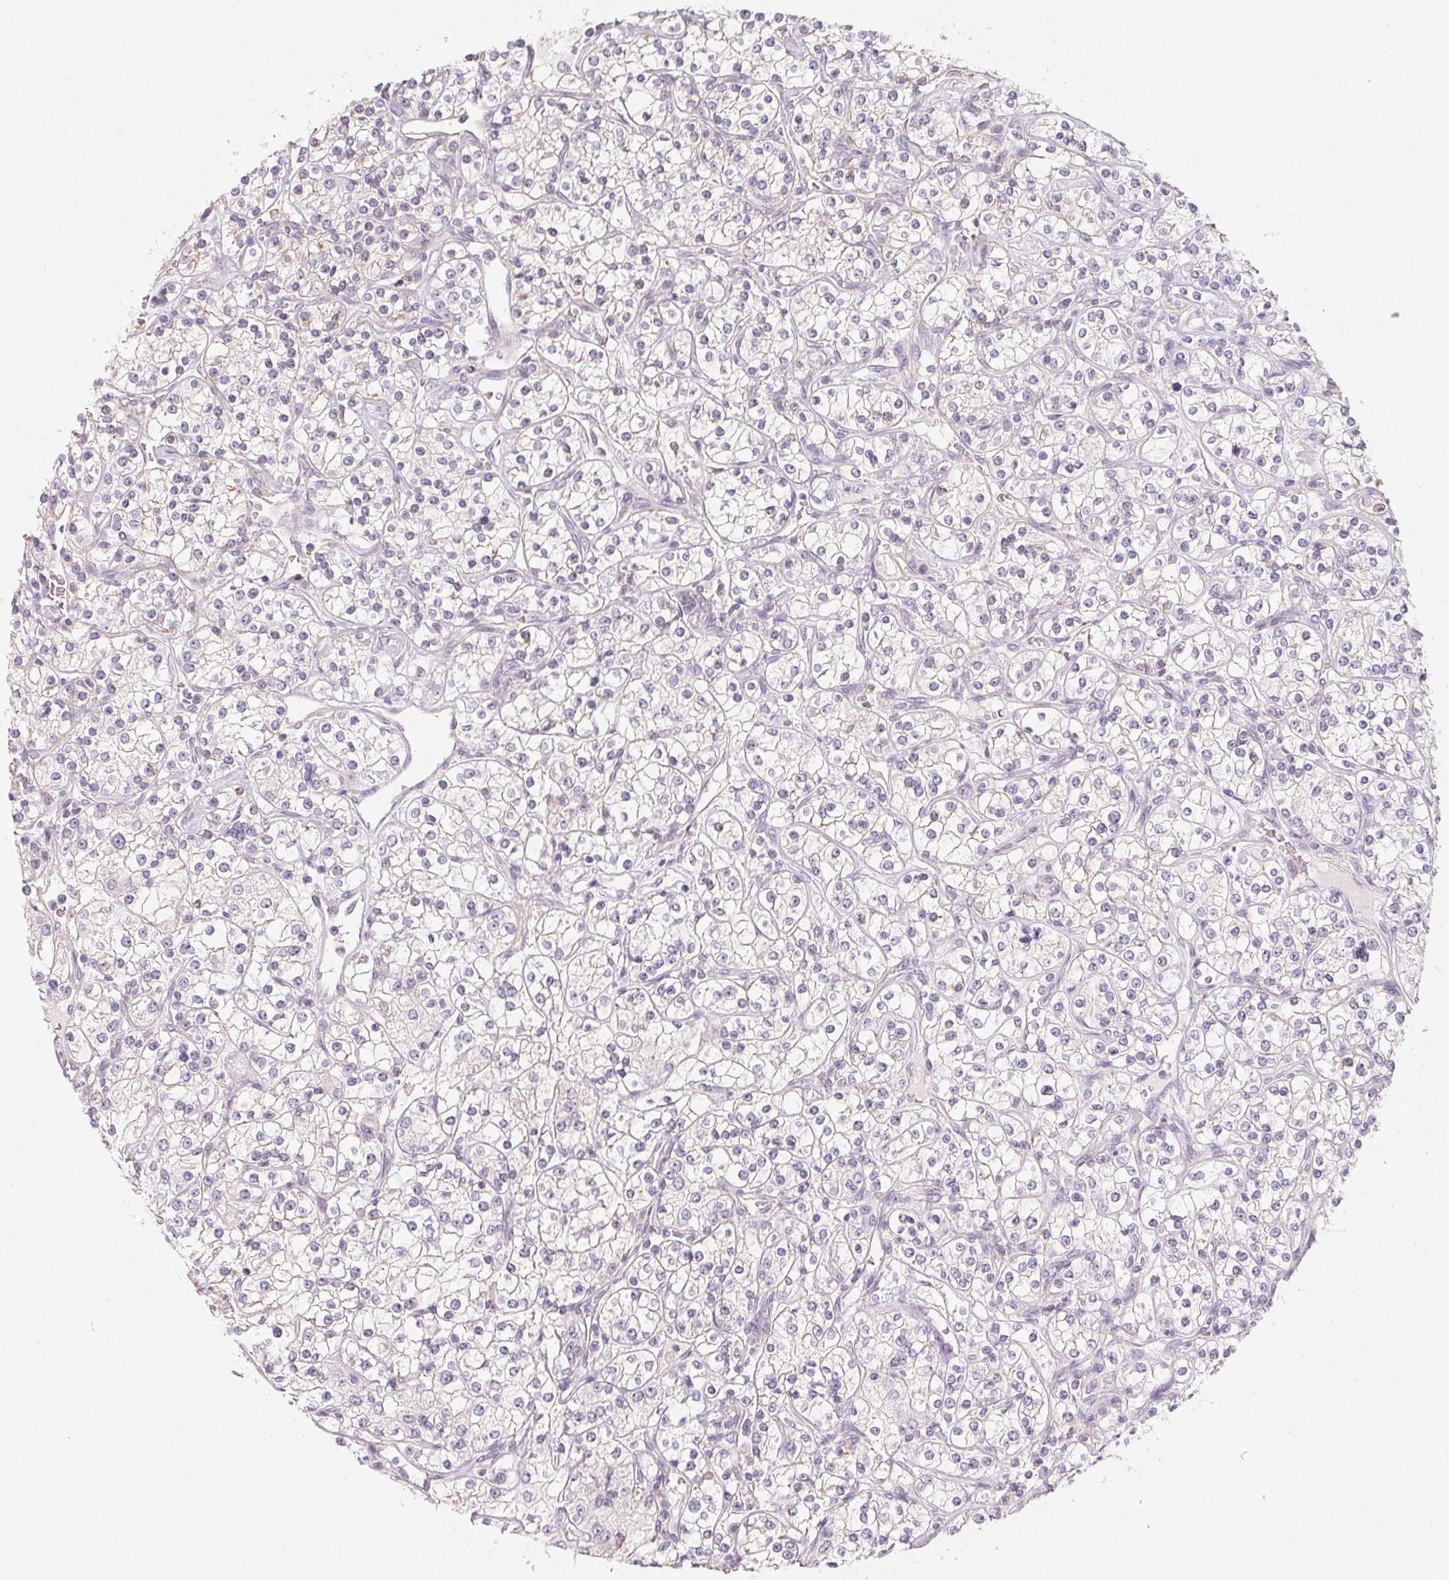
{"staining": {"intensity": "negative", "quantity": "none", "location": "none"}, "tissue": "renal cancer", "cell_type": "Tumor cells", "image_type": "cancer", "snomed": [{"axis": "morphology", "description": "Adenocarcinoma, NOS"}, {"axis": "topography", "description": "Kidney"}], "caption": "Micrograph shows no protein staining in tumor cells of renal cancer (adenocarcinoma) tissue.", "gene": "LRRC23", "patient": {"sex": "male", "age": 77}}